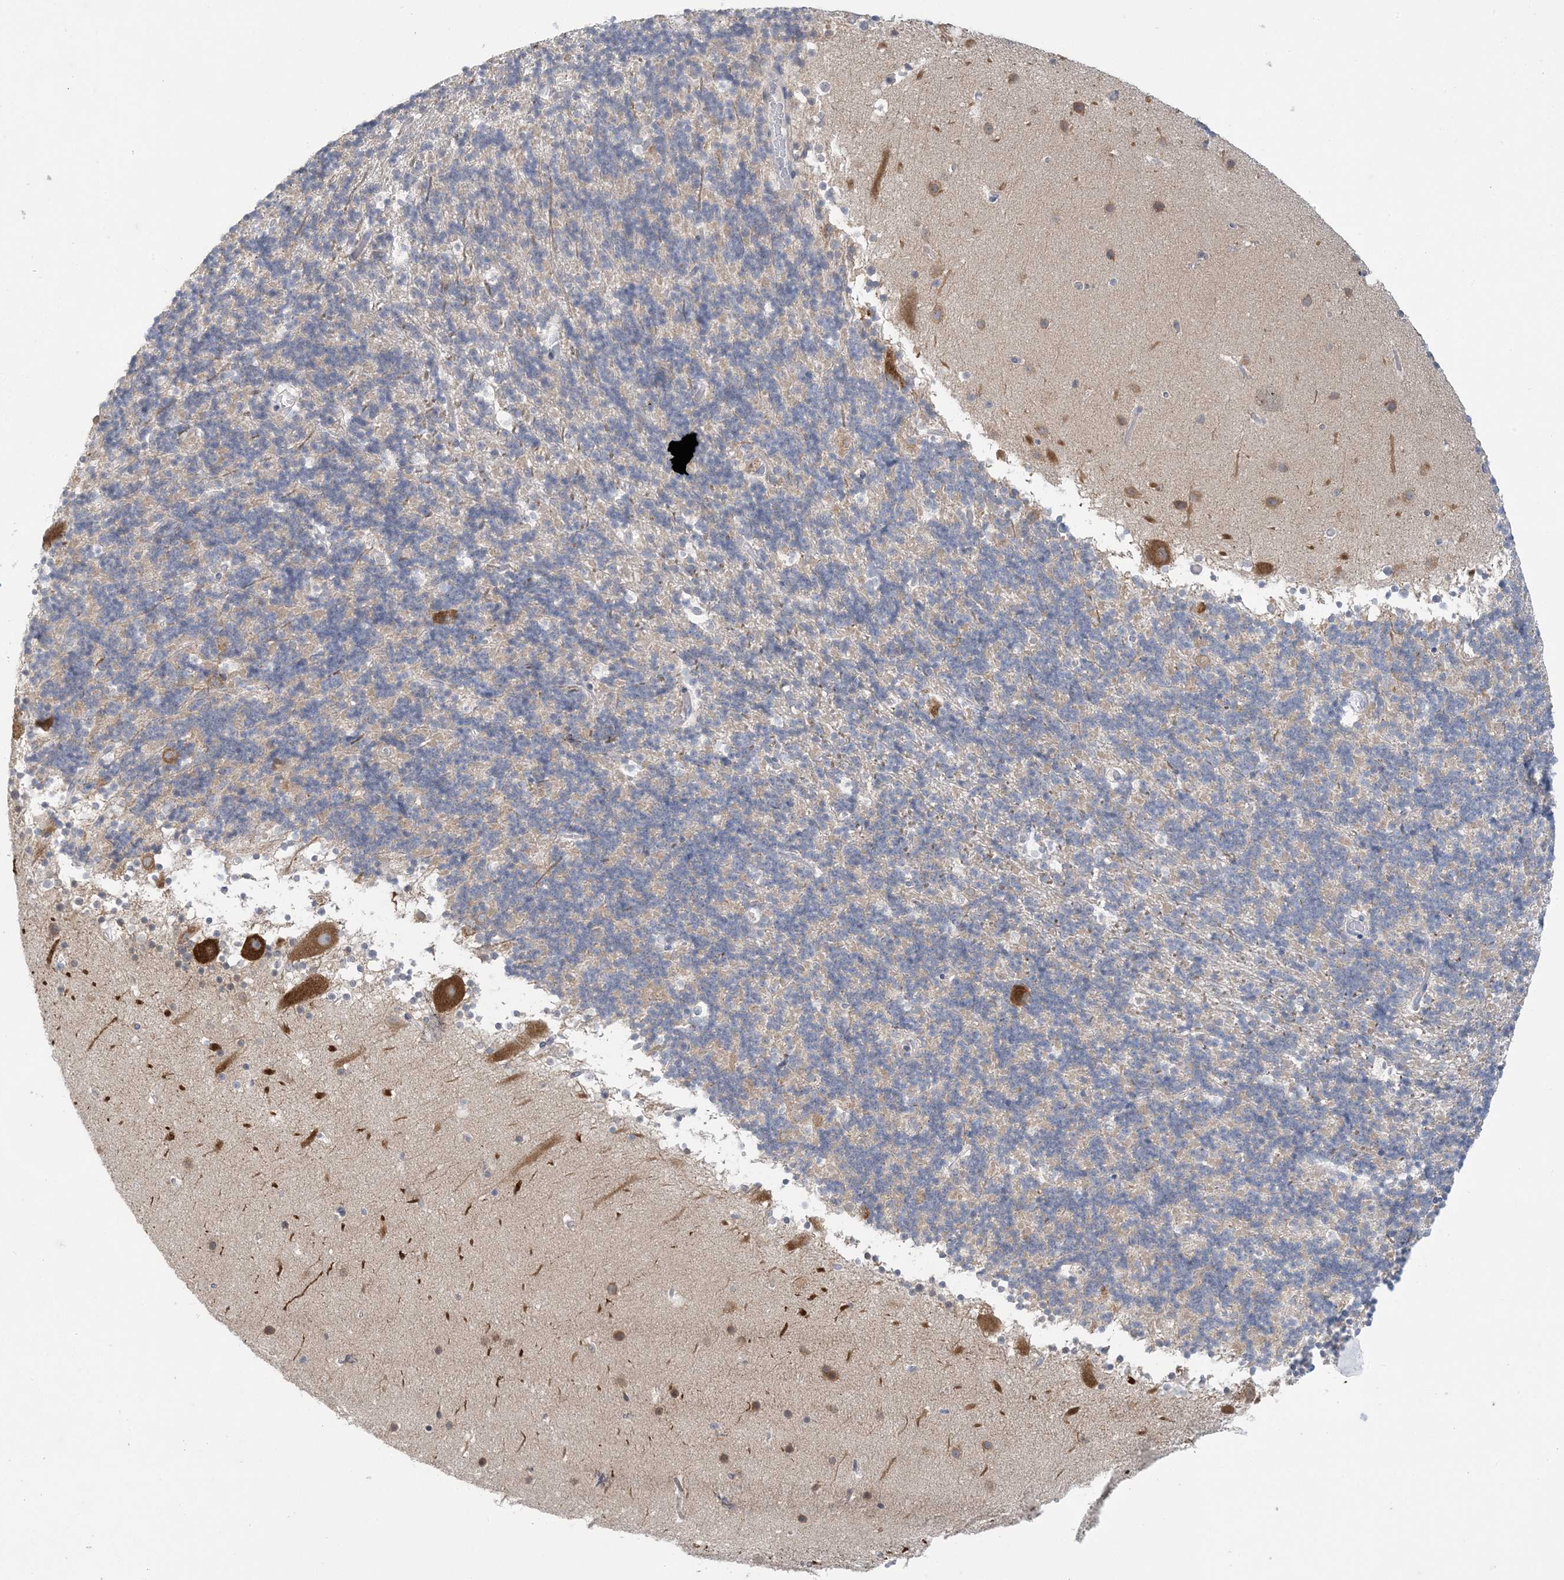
{"staining": {"intensity": "negative", "quantity": "none", "location": "none"}, "tissue": "cerebellum", "cell_type": "Cells in granular layer", "image_type": "normal", "snomed": [{"axis": "morphology", "description": "Normal tissue, NOS"}, {"axis": "topography", "description": "Cerebellum"}], "caption": "Human cerebellum stained for a protein using IHC displays no expression in cells in granular layer.", "gene": "KIF3A", "patient": {"sex": "male", "age": 57}}